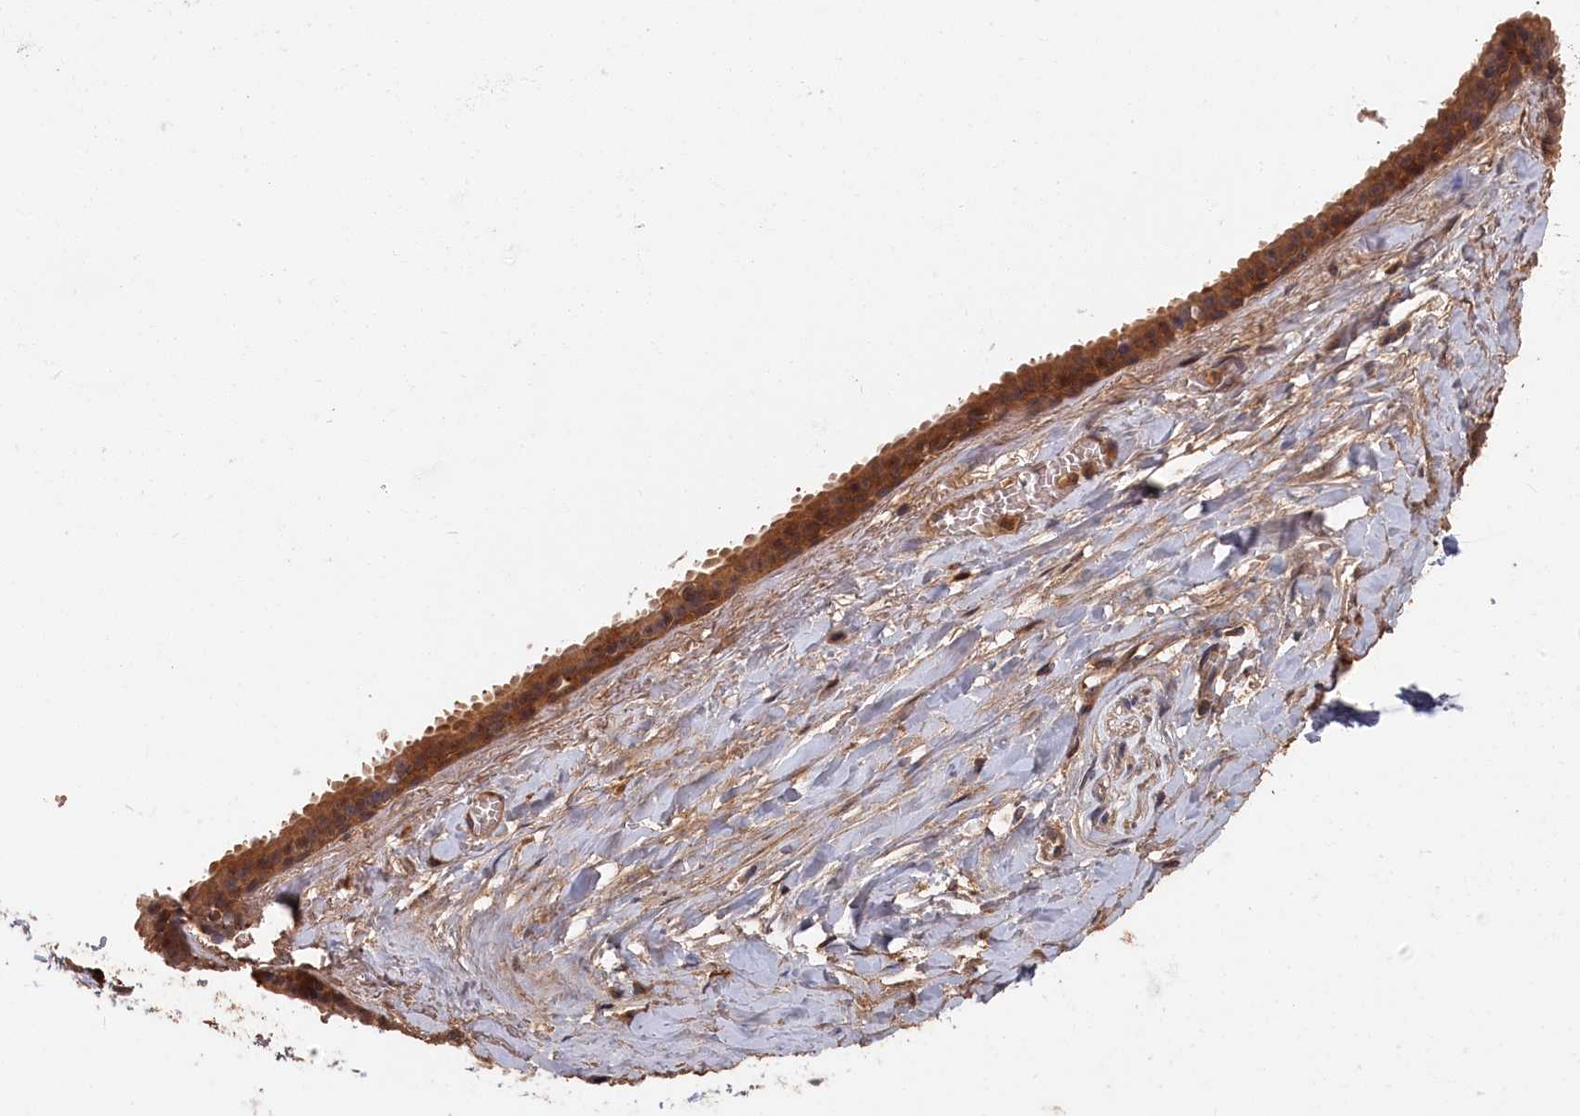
{"staining": {"intensity": "weak", "quantity": "25%-75%", "location": "cytoplasmic/membranous"}, "tissue": "adipose tissue", "cell_type": "Adipocytes", "image_type": "normal", "snomed": [{"axis": "morphology", "description": "Normal tissue, NOS"}, {"axis": "topography", "description": "Salivary gland"}, {"axis": "topography", "description": "Peripheral nerve tissue"}], "caption": "Adipose tissue stained with DAB (3,3'-diaminobenzidine) immunohistochemistry reveals low levels of weak cytoplasmic/membranous staining in about 25%-75% of adipocytes. (DAB = brown stain, brightfield microscopy at high magnification).", "gene": "RMI2", "patient": {"sex": "male", "age": 62}}